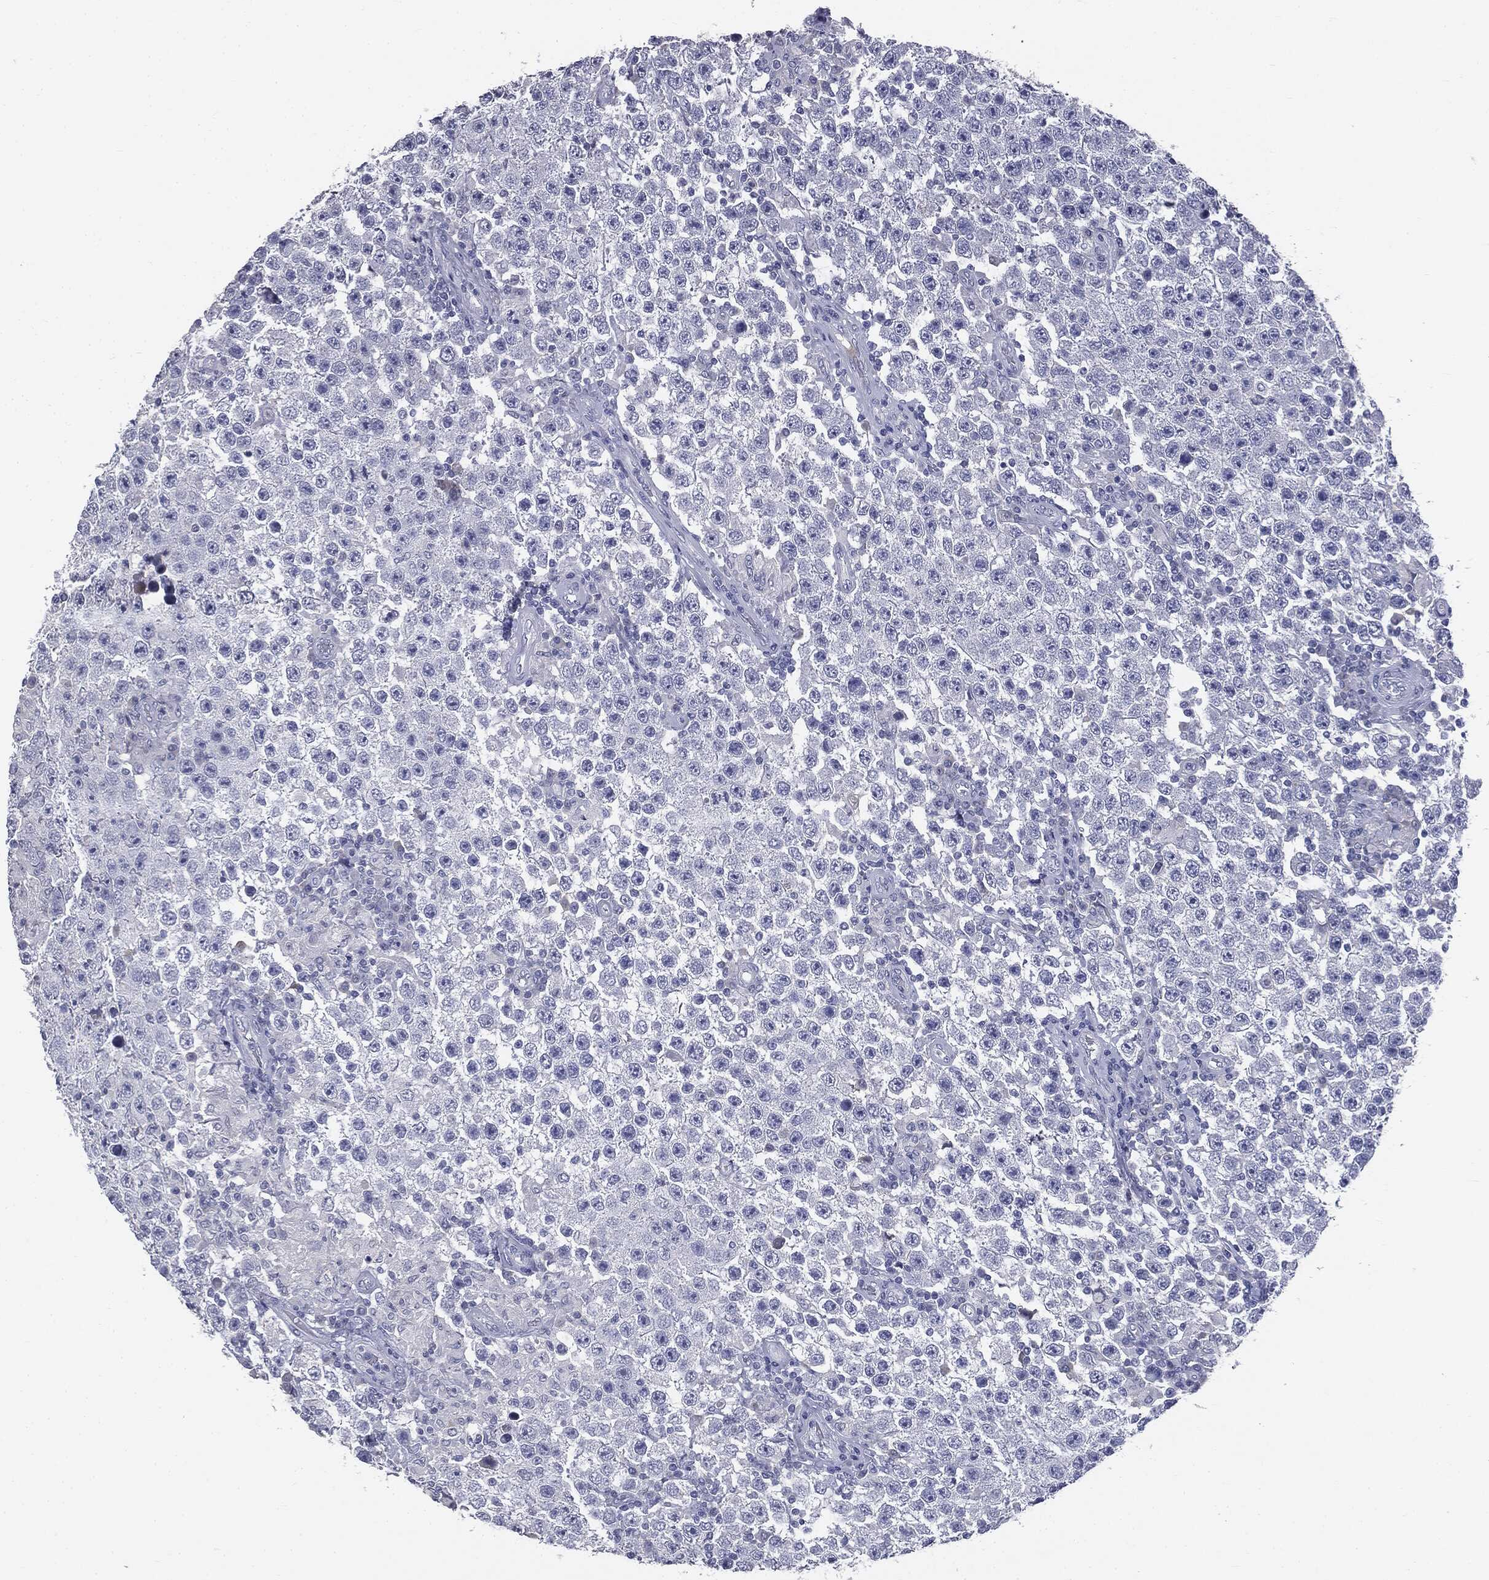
{"staining": {"intensity": "negative", "quantity": "none", "location": "none"}, "tissue": "testis cancer", "cell_type": "Tumor cells", "image_type": "cancer", "snomed": [{"axis": "morphology", "description": "Normal tissue, NOS"}, {"axis": "morphology", "description": "Urothelial carcinoma, High grade"}, {"axis": "morphology", "description": "Seminoma, NOS"}, {"axis": "morphology", "description": "Carcinoma, Embryonal, NOS"}, {"axis": "topography", "description": "Urinary bladder"}, {"axis": "topography", "description": "Testis"}], "caption": "Immunohistochemistry photomicrograph of neoplastic tissue: human seminoma (testis) stained with DAB demonstrates no significant protein positivity in tumor cells.", "gene": "AFP", "patient": {"sex": "male", "age": 41}}